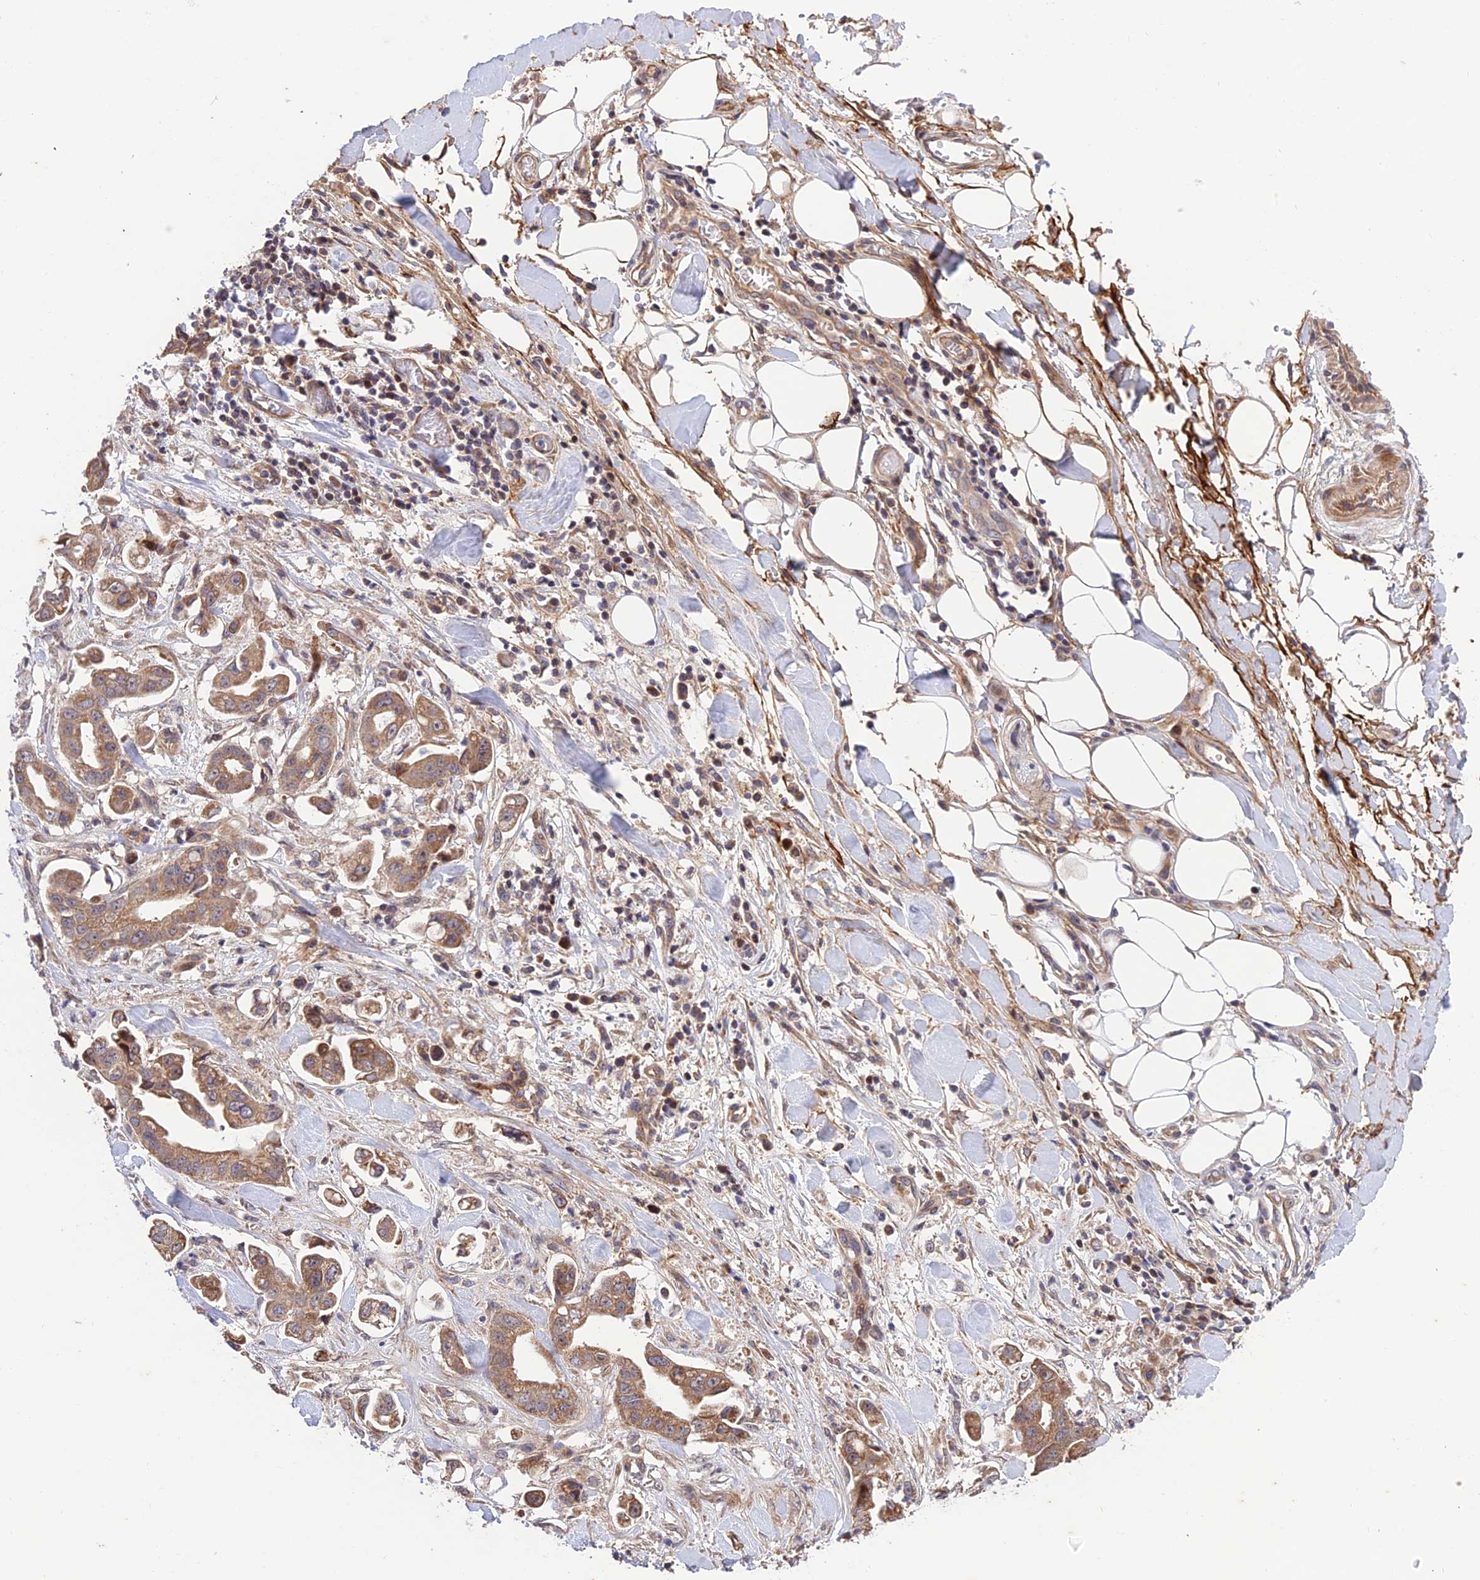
{"staining": {"intensity": "moderate", "quantity": ">75%", "location": "cytoplasmic/membranous"}, "tissue": "stomach cancer", "cell_type": "Tumor cells", "image_type": "cancer", "snomed": [{"axis": "morphology", "description": "Adenocarcinoma, NOS"}, {"axis": "topography", "description": "Stomach"}], "caption": "Immunohistochemical staining of human adenocarcinoma (stomach) exhibits medium levels of moderate cytoplasmic/membranous positivity in approximately >75% of tumor cells.", "gene": "PLEKHG2", "patient": {"sex": "male", "age": 62}}